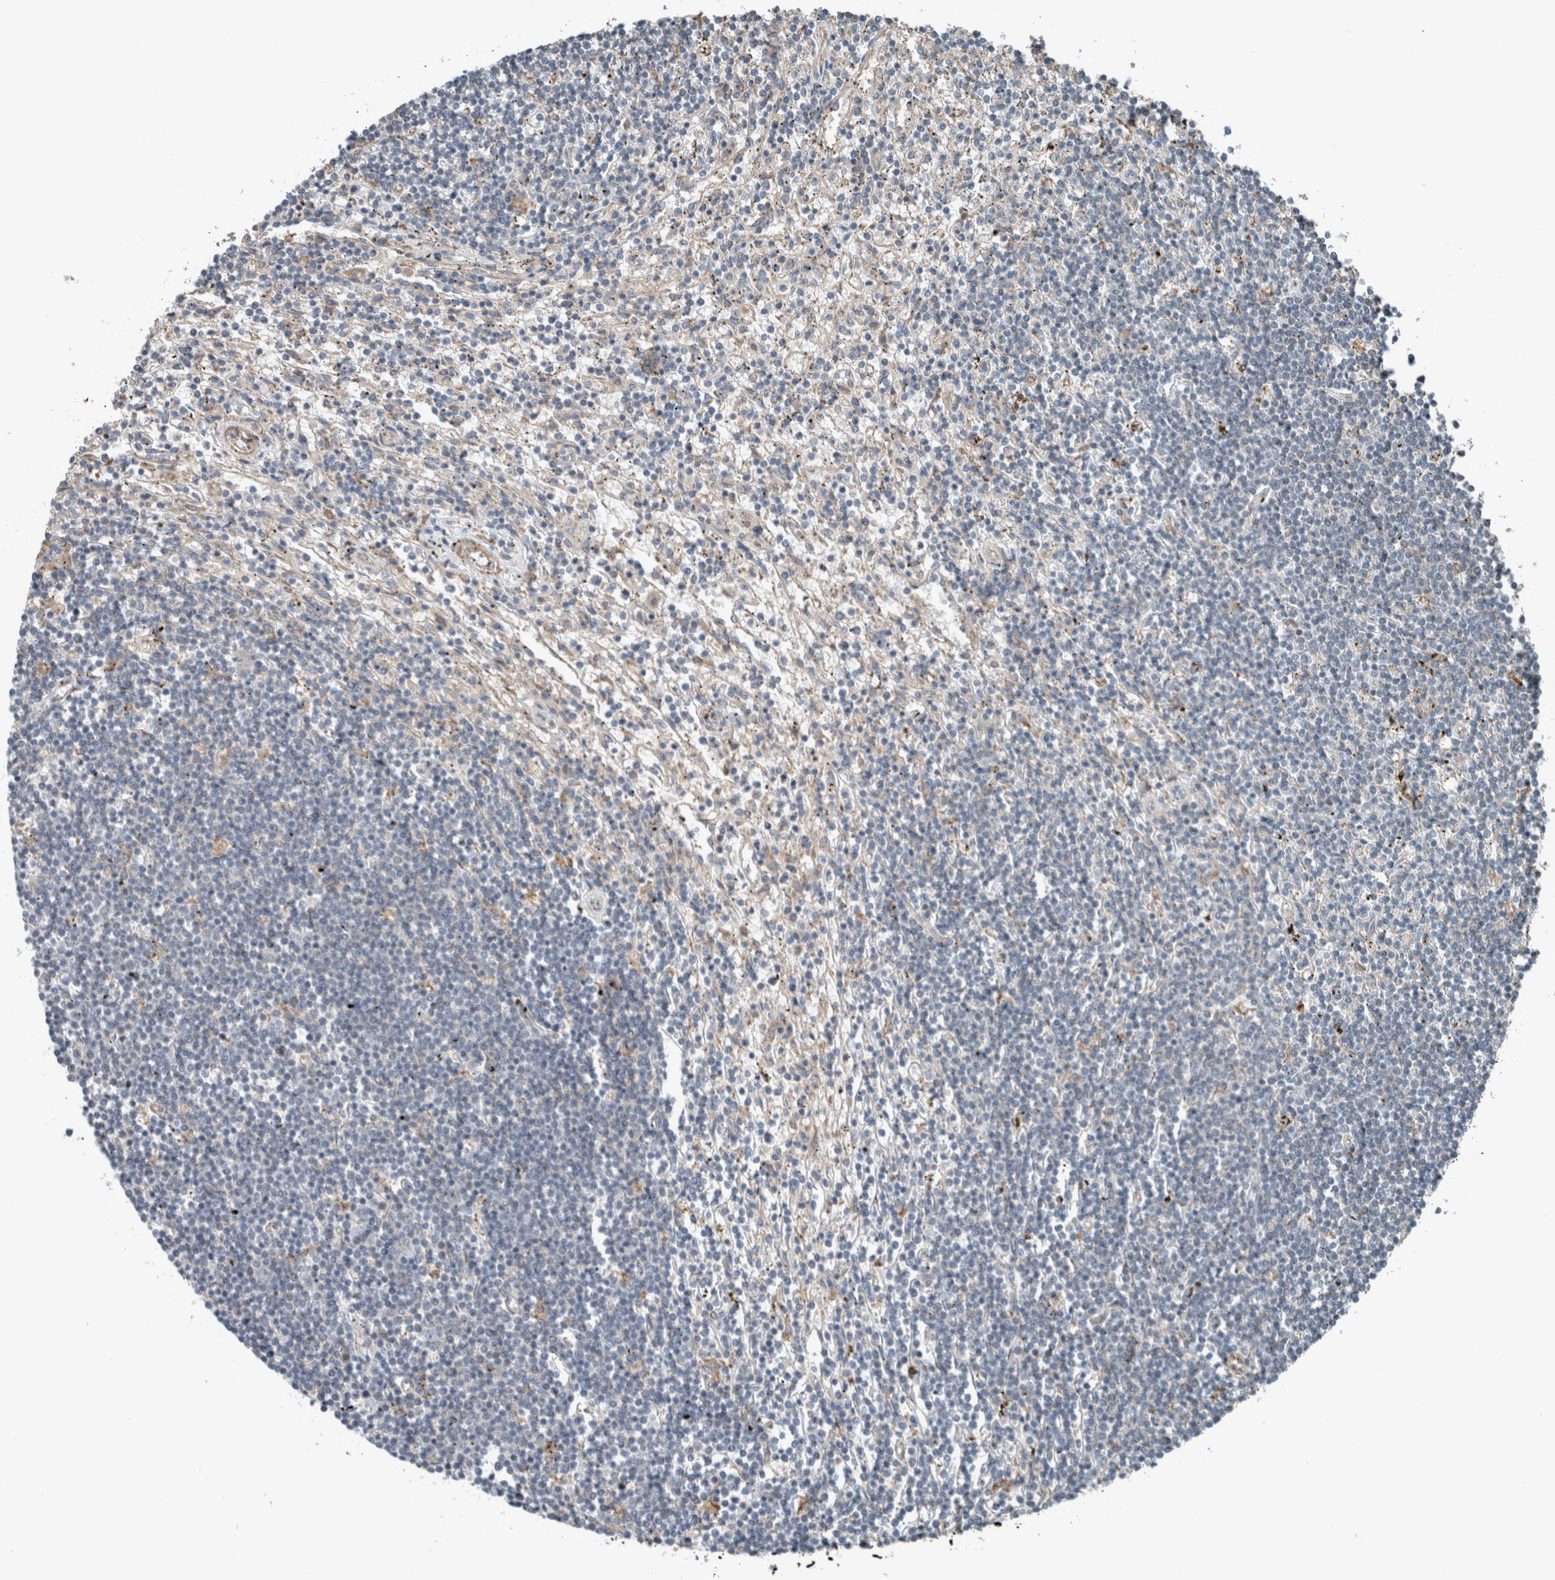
{"staining": {"intensity": "negative", "quantity": "none", "location": "none"}, "tissue": "lymphoma", "cell_type": "Tumor cells", "image_type": "cancer", "snomed": [{"axis": "morphology", "description": "Malignant lymphoma, non-Hodgkin's type, Low grade"}, {"axis": "topography", "description": "Spleen"}], "caption": "This is an IHC image of low-grade malignant lymphoma, non-Hodgkin's type. There is no expression in tumor cells.", "gene": "JADE2", "patient": {"sex": "male", "age": 76}}